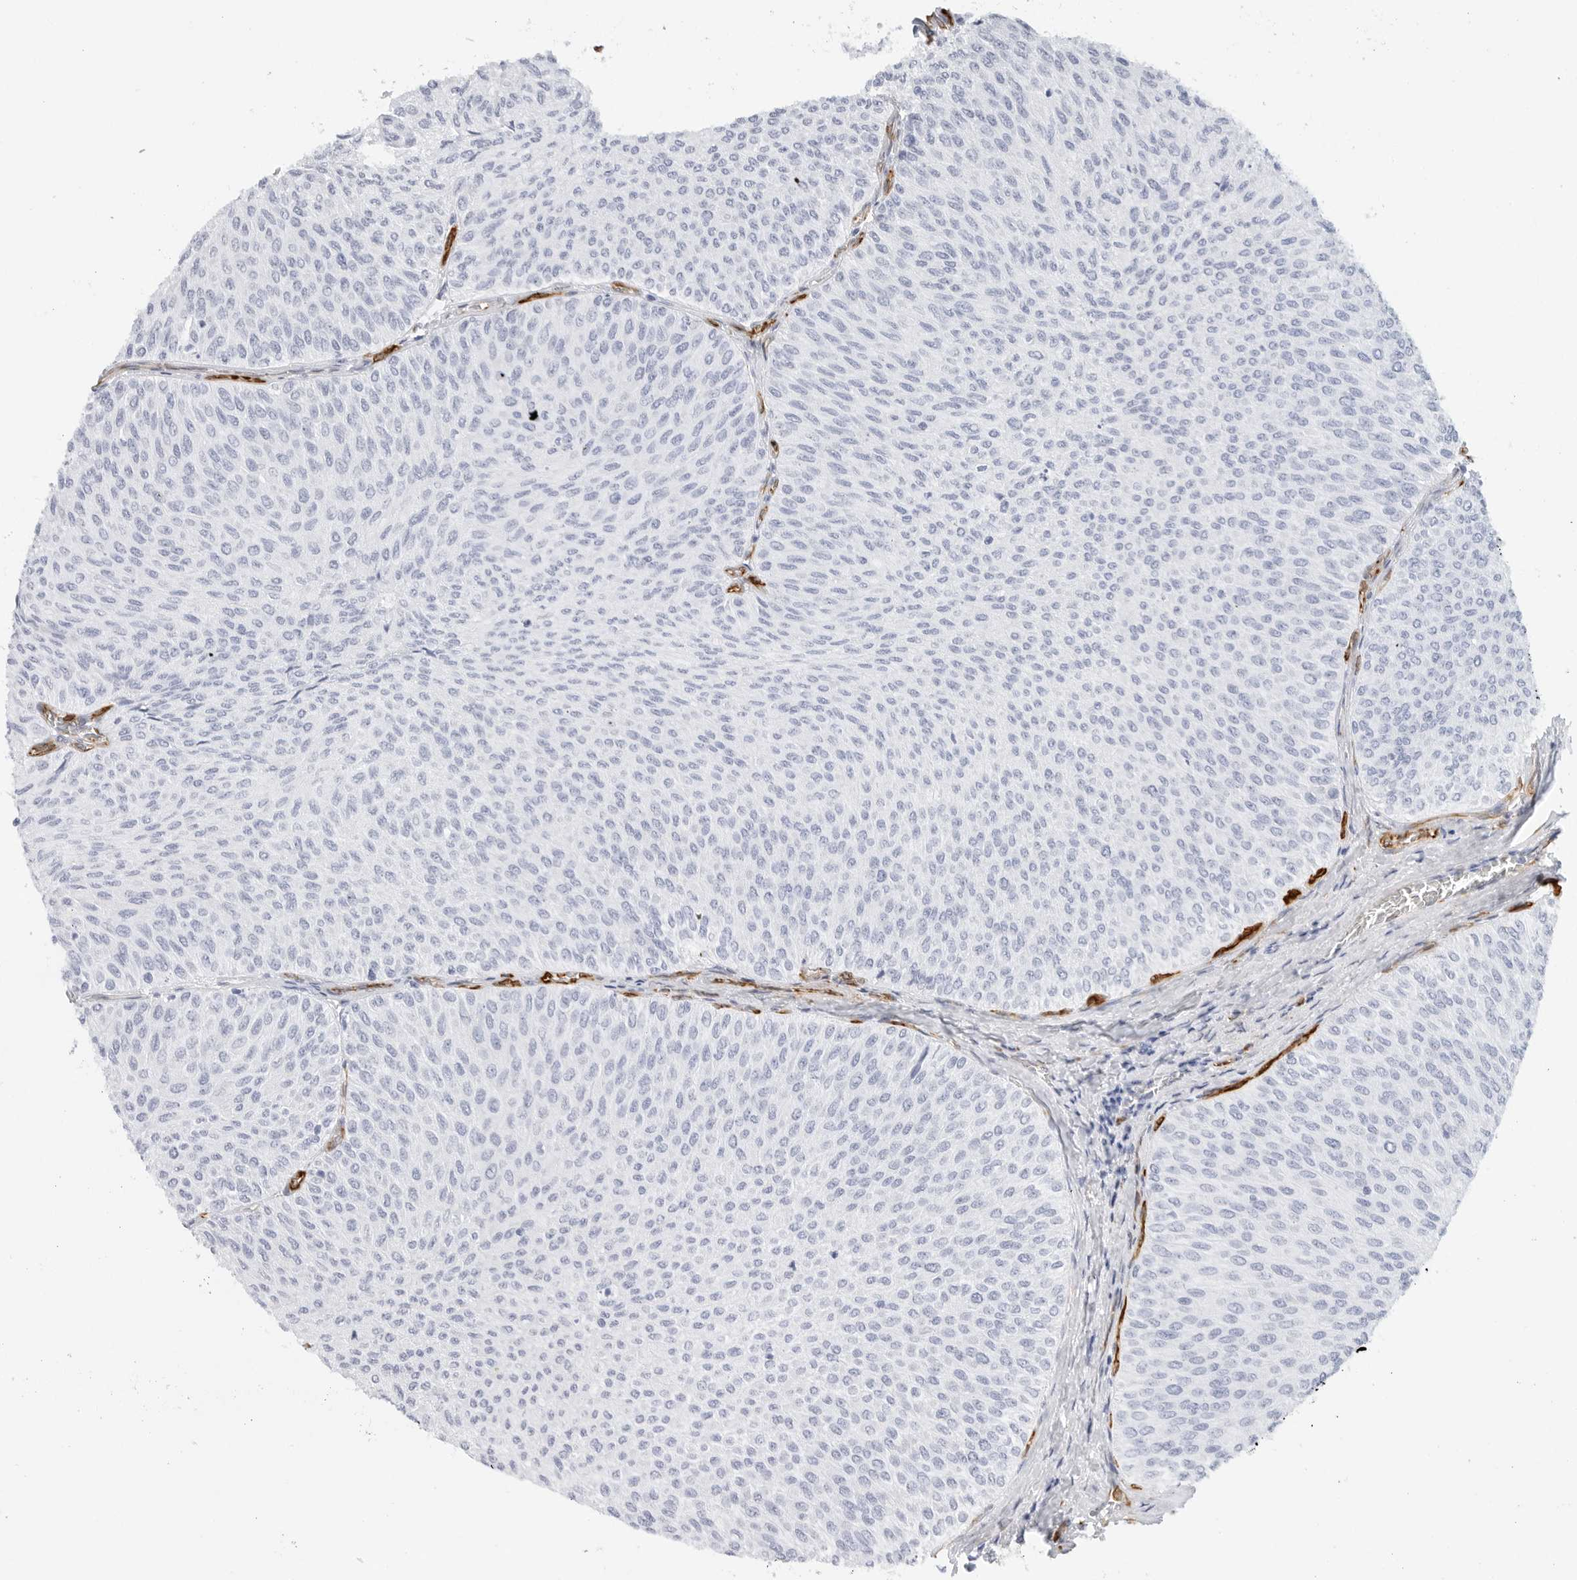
{"staining": {"intensity": "negative", "quantity": "none", "location": "none"}, "tissue": "urothelial cancer", "cell_type": "Tumor cells", "image_type": "cancer", "snomed": [{"axis": "morphology", "description": "Urothelial carcinoma, Low grade"}, {"axis": "topography", "description": "Urinary bladder"}], "caption": "An immunohistochemistry image of urothelial carcinoma (low-grade) is shown. There is no staining in tumor cells of urothelial carcinoma (low-grade). (DAB (3,3'-diaminobenzidine) immunohistochemistry with hematoxylin counter stain).", "gene": "NES", "patient": {"sex": "male", "age": 78}}